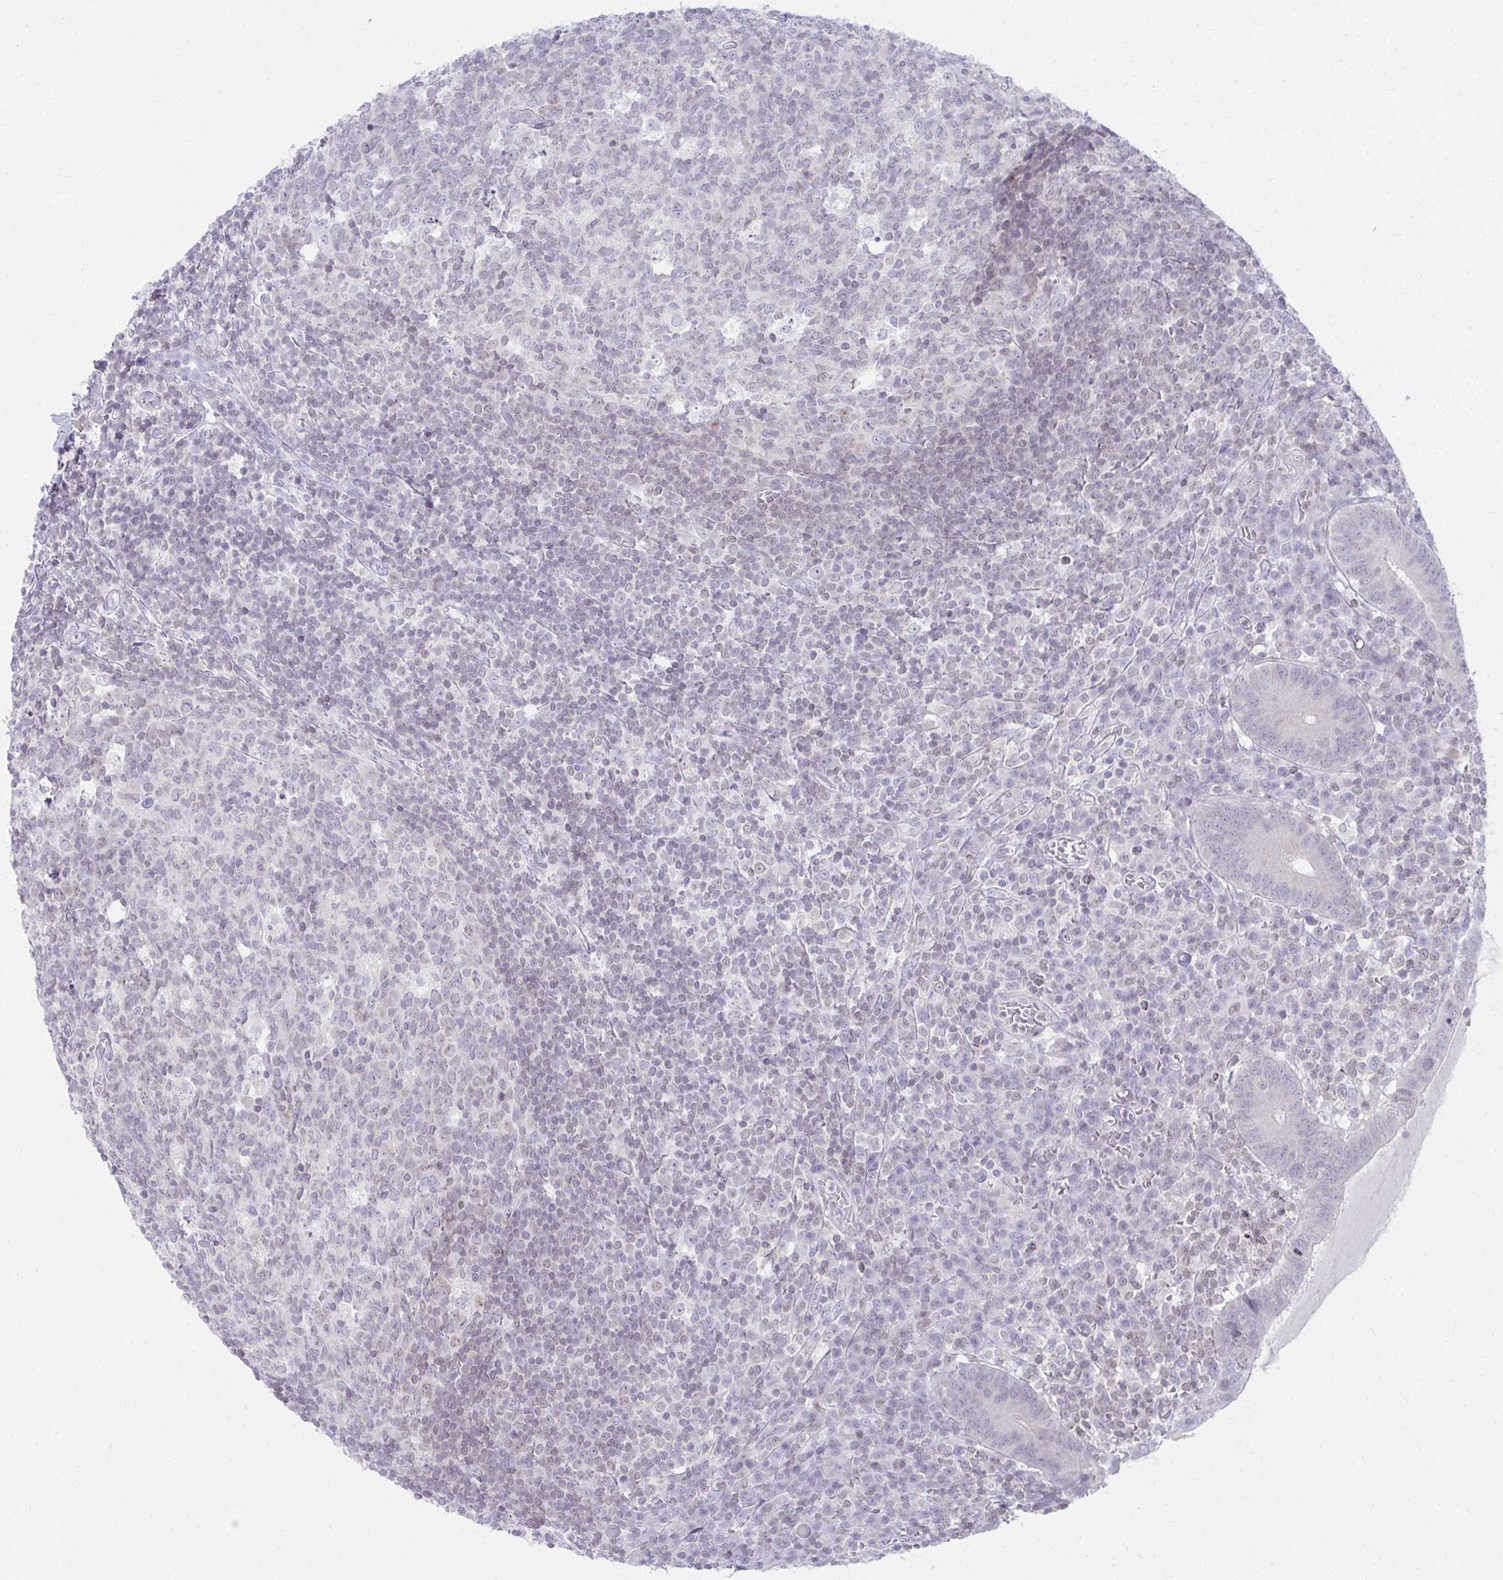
{"staining": {"intensity": "negative", "quantity": "none", "location": "none"}, "tissue": "appendix", "cell_type": "Glandular cells", "image_type": "normal", "snomed": [{"axis": "morphology", "description": "Normal tissue, NOS"}, {"axis": "topography", "description": "Appendix"}], "caption": "Glandular cells show no significant staining in unremarkable appendix.", "gene": "OR7A5", "patient": {"sex": "male", "age": 18}}